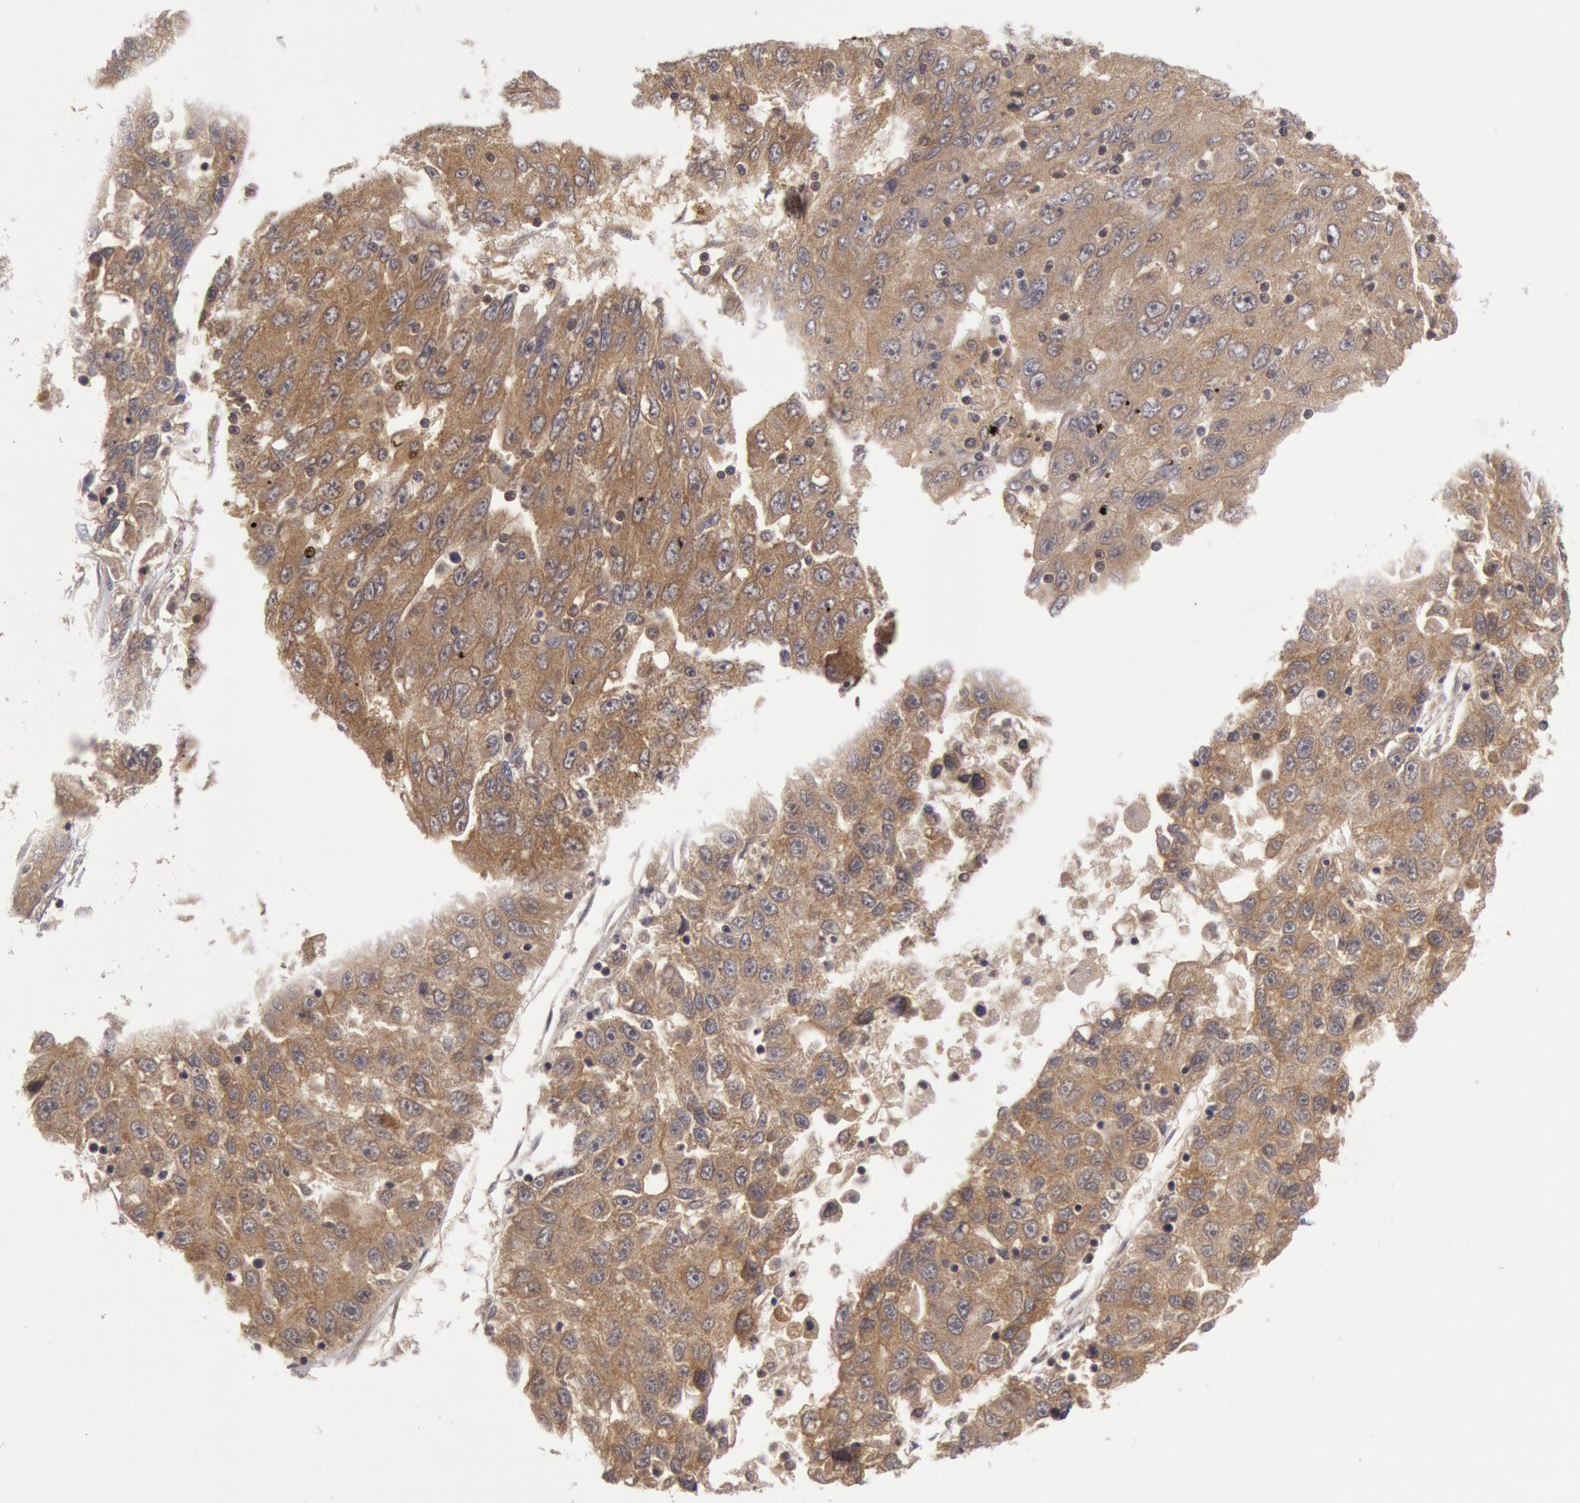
{"staining": {"intensity": "moderate", "quantity": ">75%", "location": "cytoplasmic/membranous"}, "tissue": "liver cancer", "cell_type": "Tumor cells", "image_type": "cancer", "snomed": [{"axis": "morphology", "description": "Carcinoma, Hepatocellular, NOS"}, {"axis": "topography", "description": "Liver"}], "caption": "A micrograph of human hepatocellular carcinoma (liver) stained for a protein reveals moderate cytoplasmic/membranous brown staining in tumor cells.", "gene": "BRAF", "patient": {"sex": "male", "age": 49}}